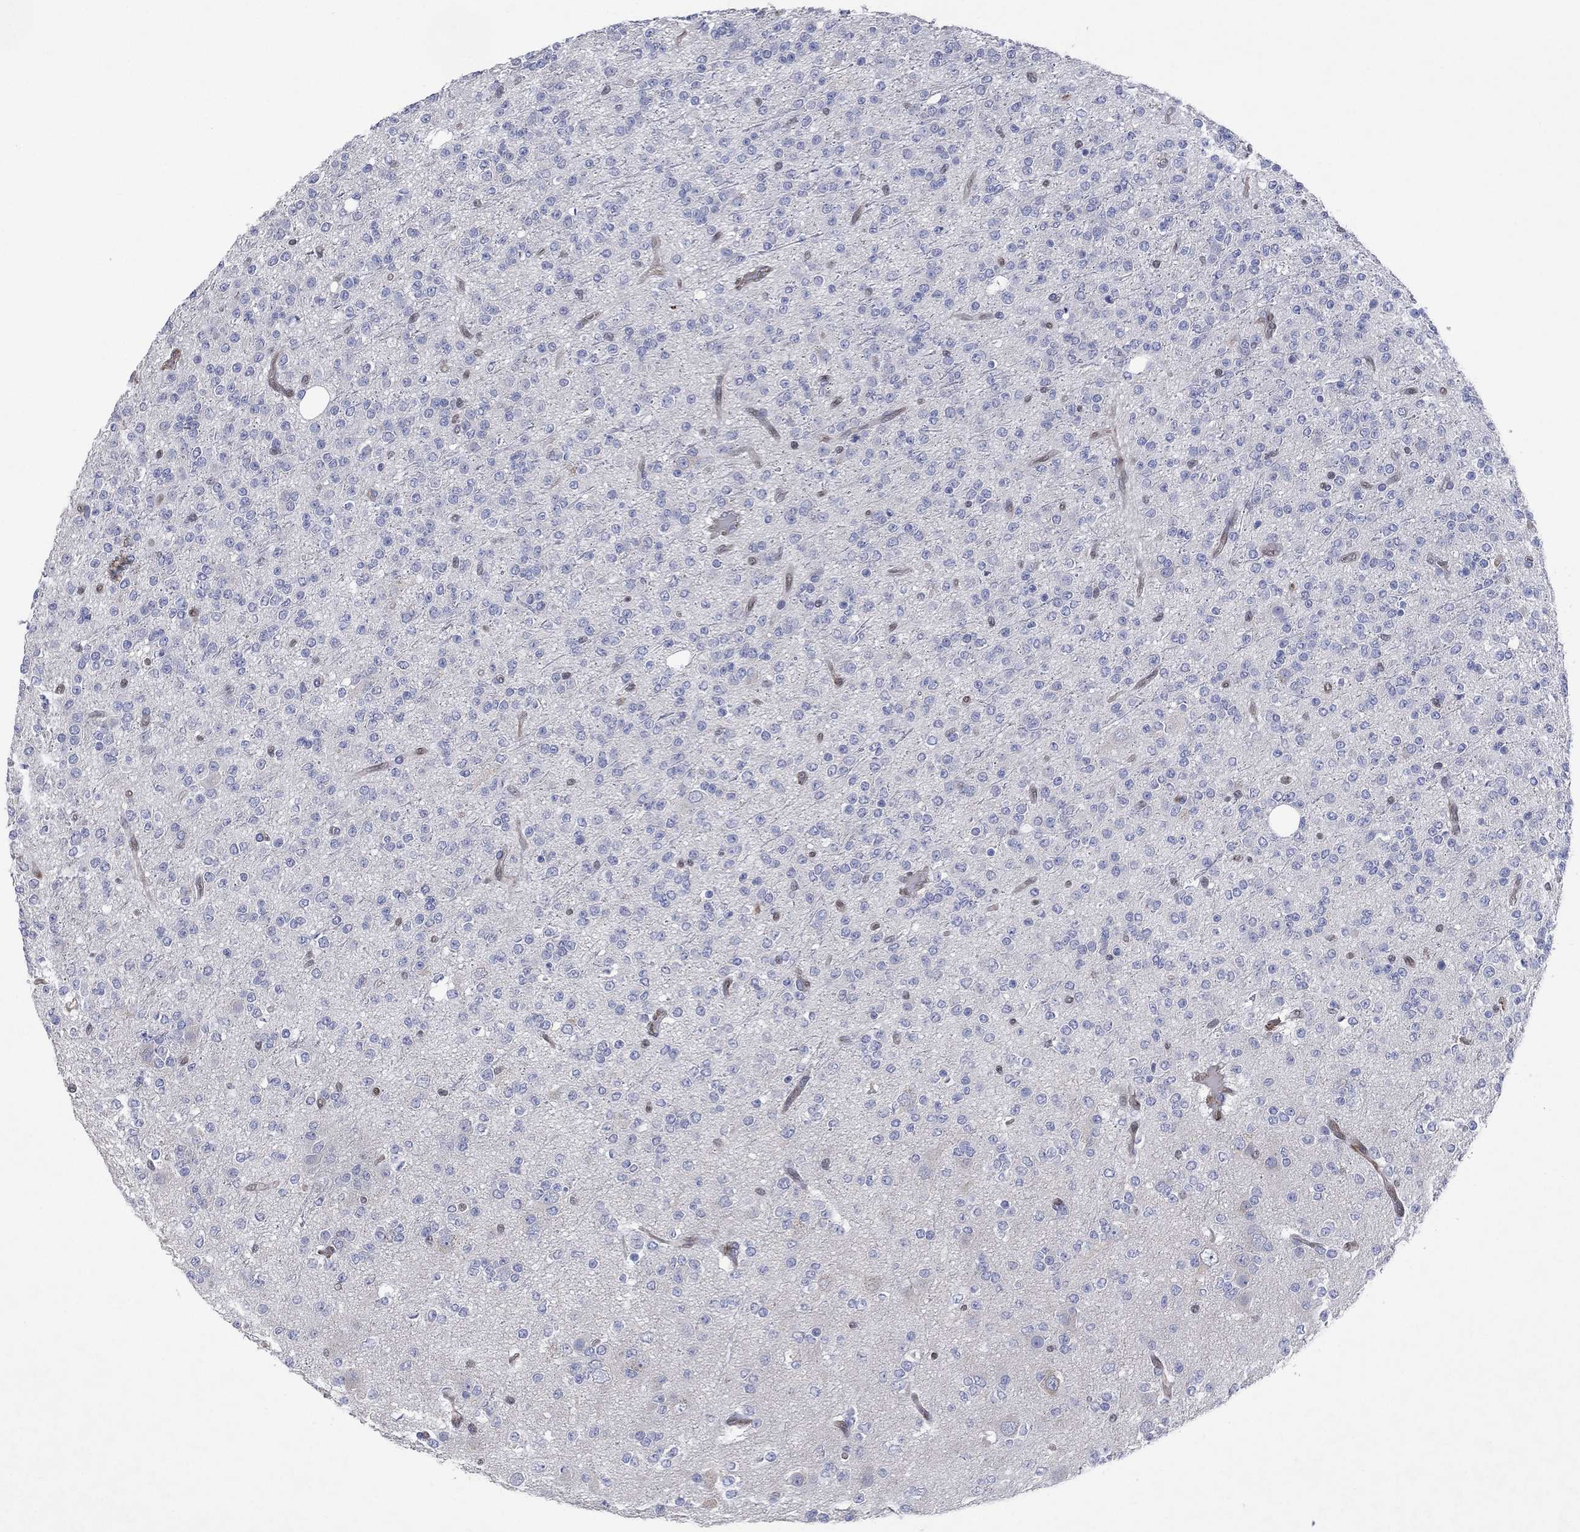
{"staining": {"intensity": "negative", "quantity": "none", "location": "none"}, "tissue": "glioma", "cell_type": "Tumor cells", "image_type": "cancer", "snomed": [{"axis": "morphology", "description": "Glioma, malignant, Low grade"}, {"axis": "topography", "description": "Brain"}], "caption": "Tumor cells show no significant positivity in malignant glioma (low-grade). Brightfield microscopy of immunohistochemistry (IHC) stained with DAB (3,3'-diaminobenzidine) (brown) and hematoxylin (blue), captured at high magnification.", "gene": "FLI1", "patient": {"sex": "male", "age": 27}}